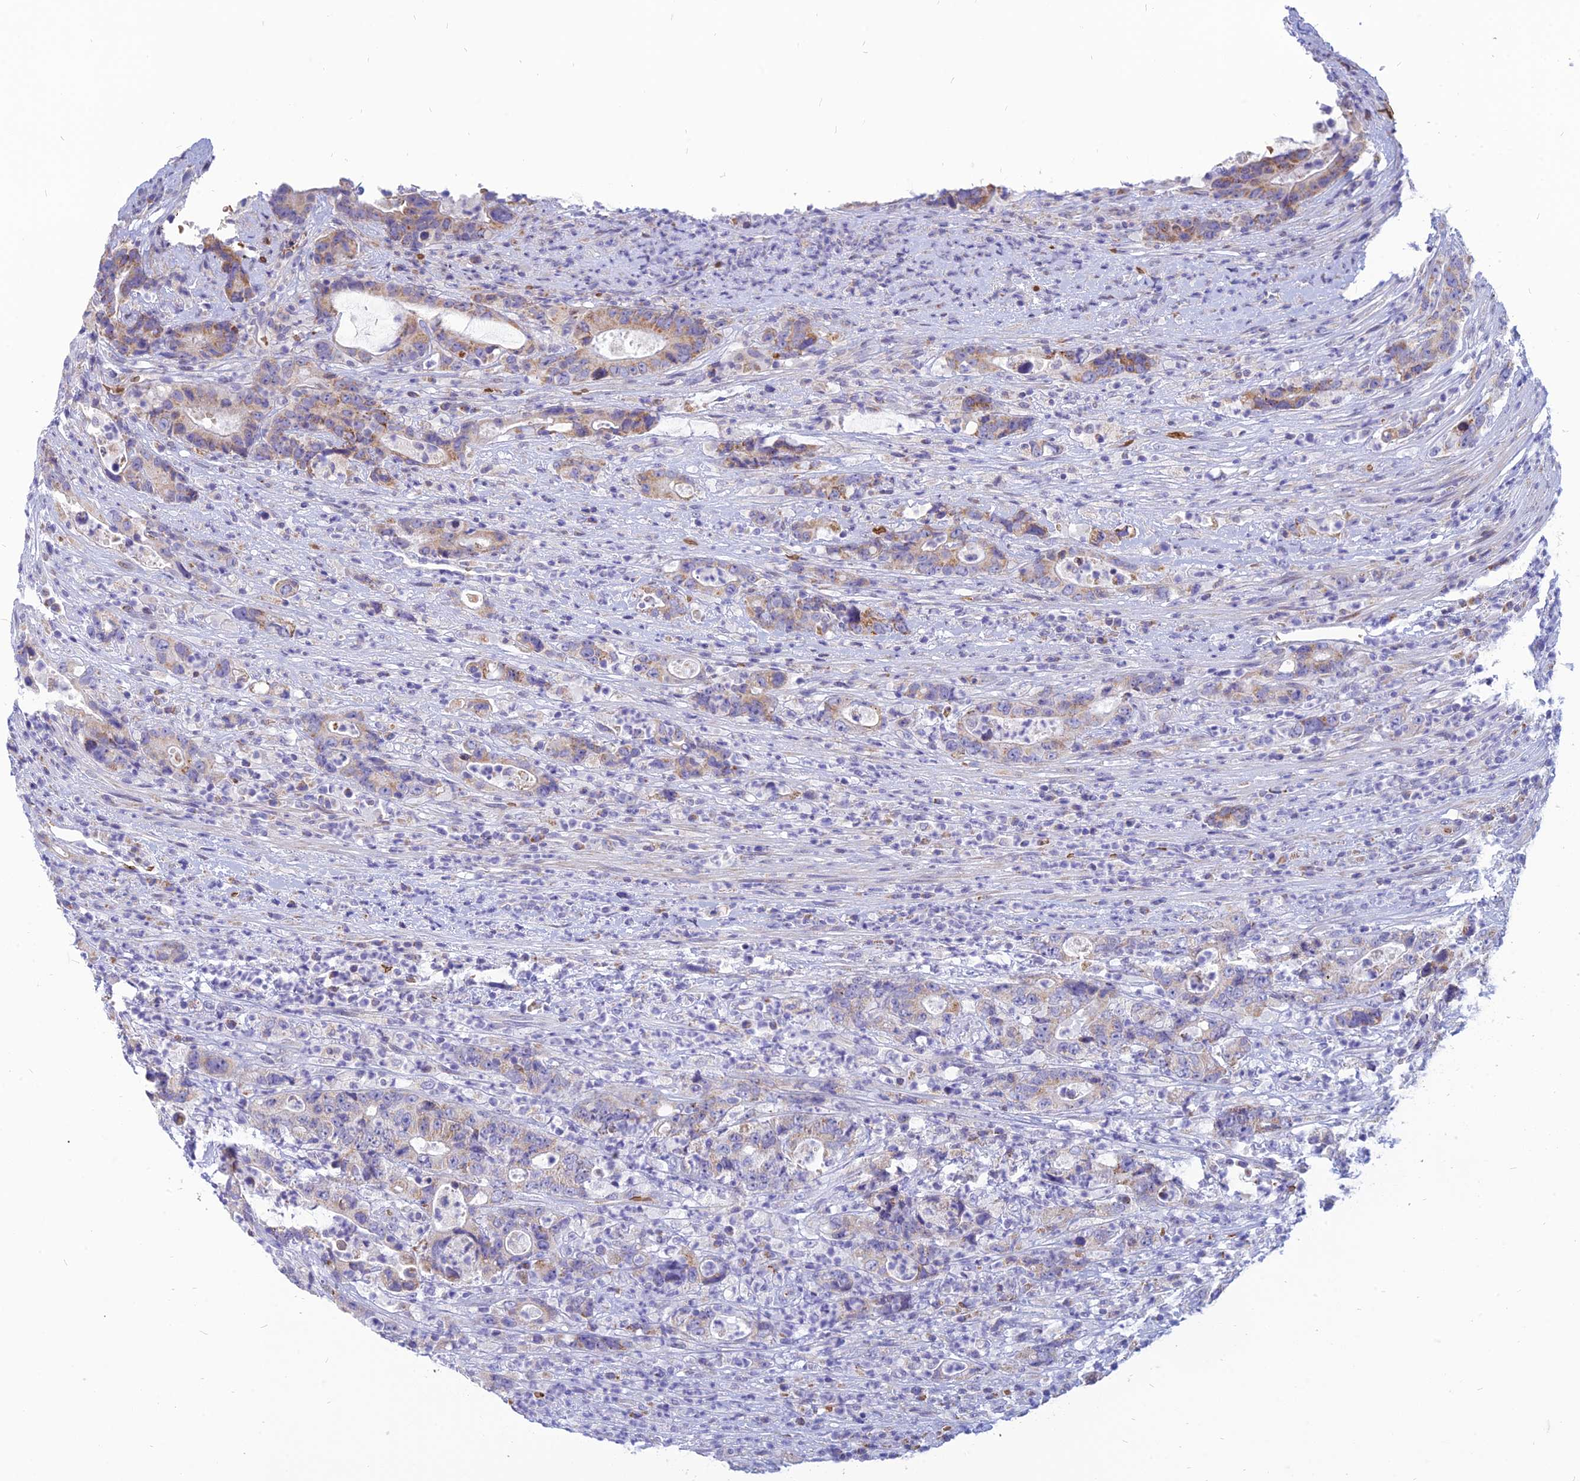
{"staining": {"intensity": "weak", "quantity": "25%-75%", "location": "cytoplasmic/membranous"}, "tissue": "colorectal cancer", "cell_type": "Tumor cells", "image_type": "cancer", "snomed": [{"axis": "morphology", "description": "Adenocarcinoma, NOS"}, {"axis": "topography", "description": "Colon"}], "caption": "This is a micrograph of immunohistochemistry staining of adenocarcinoma (colorectal), which shows weak positivity in the cytoplasmic/membranous of tumor cells.", "gene": "HHAT", "patient": {"sex": "female", "age": 75}}